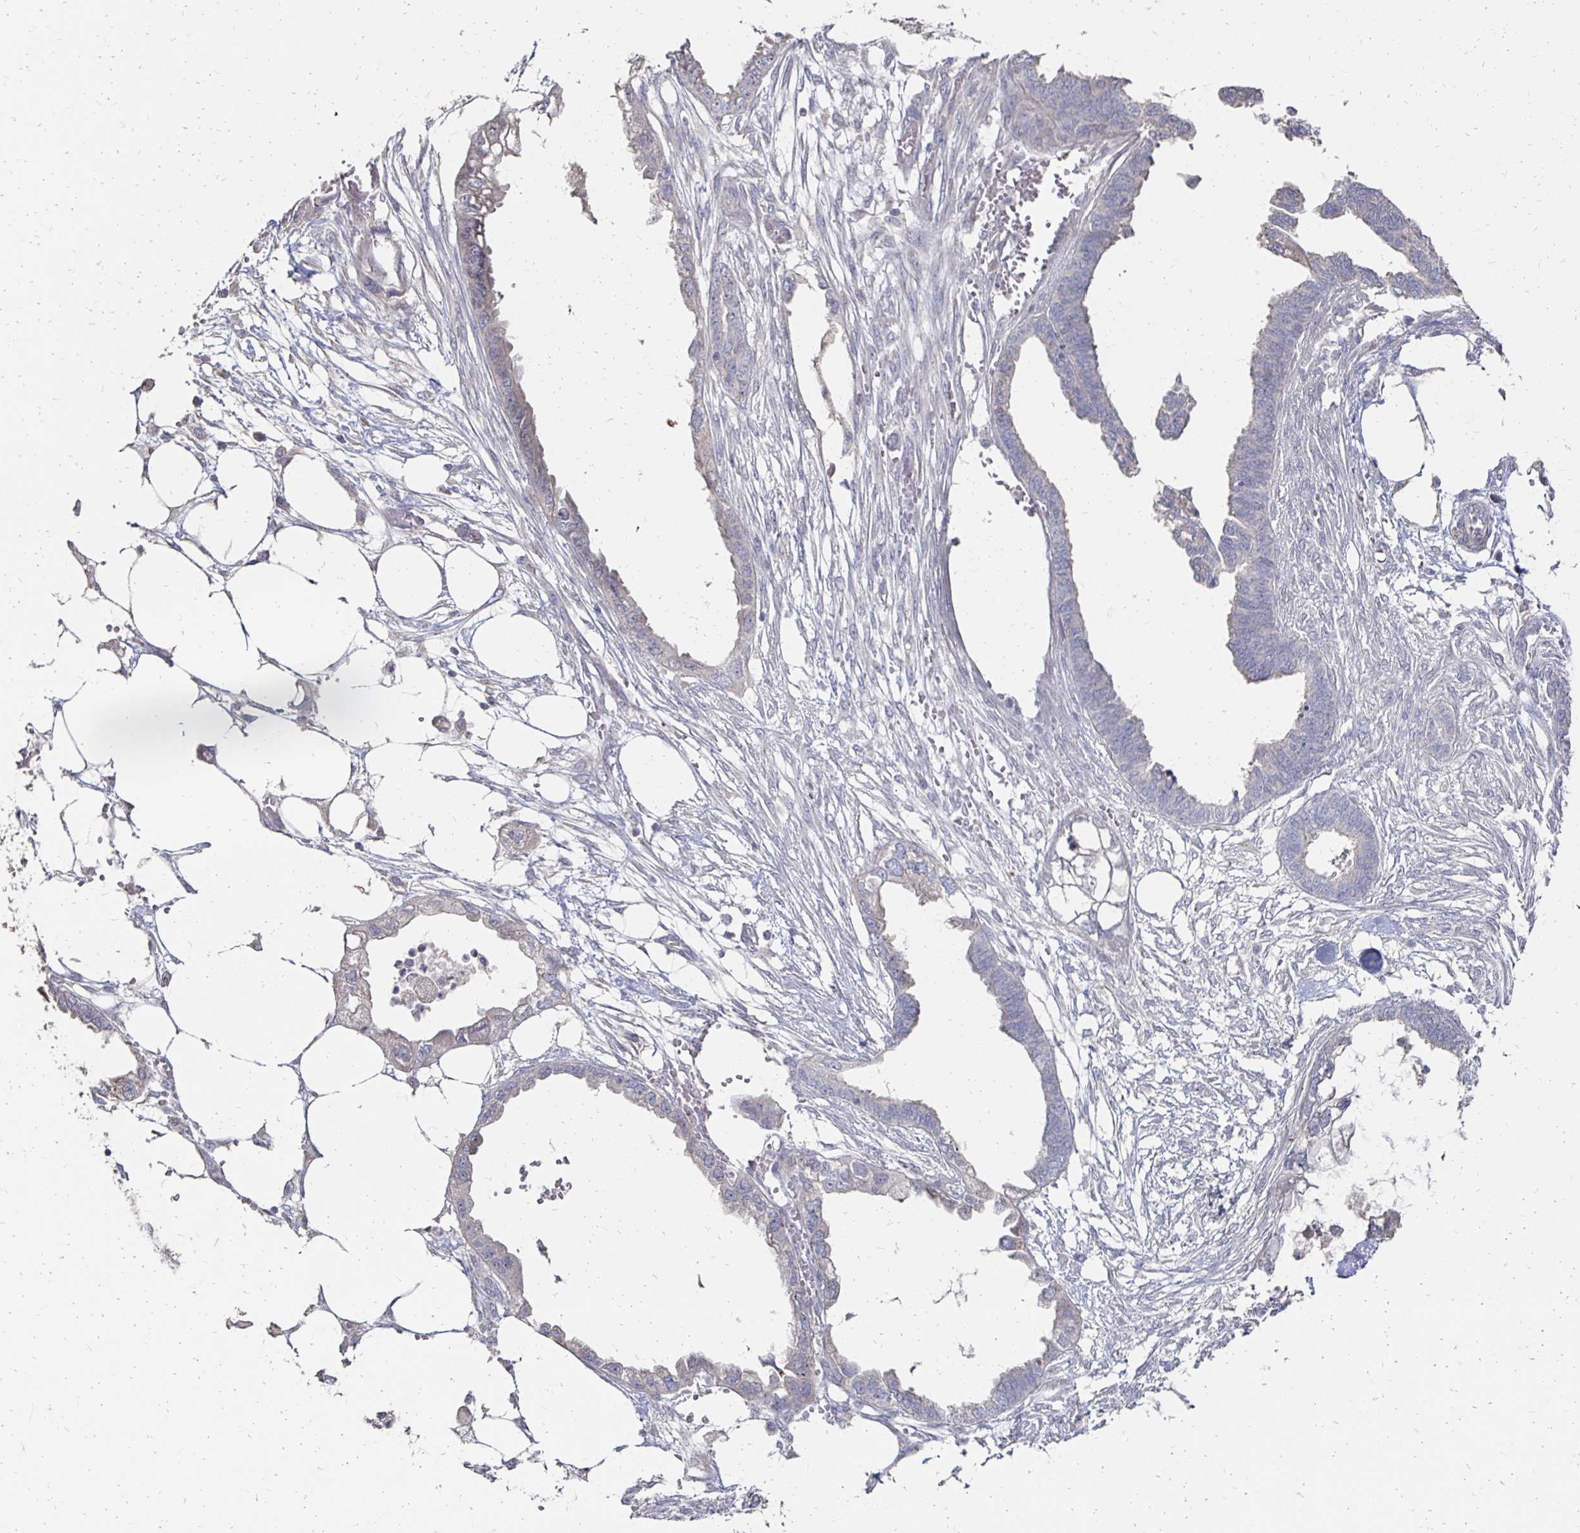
{"staining": {"intensity": "weak", "quantity": "<25%", "location": "cytoplasmic/membranous"}, "tissue": "endometrial cancer", "cell_type": "Tumor cells", "image_type": "cancer", "snomed": [{"axis": "morphology", "description": "Adenocarcinoma, NOS"}, {"axis": "morphology", "description": "Adenocarcinoma, metastatic, NOS"}, {"axis": "topography", "description": "Adipose tissue"}, {"axis": "topography", "description": "Endometrium"}], "caption": "This is an immunohistochemistry (IHC) image of endometrial cancer. There is no positivity in tumor cells.", "gene": "ZNF727", "patient": {"sex": "female", "age": 67}}